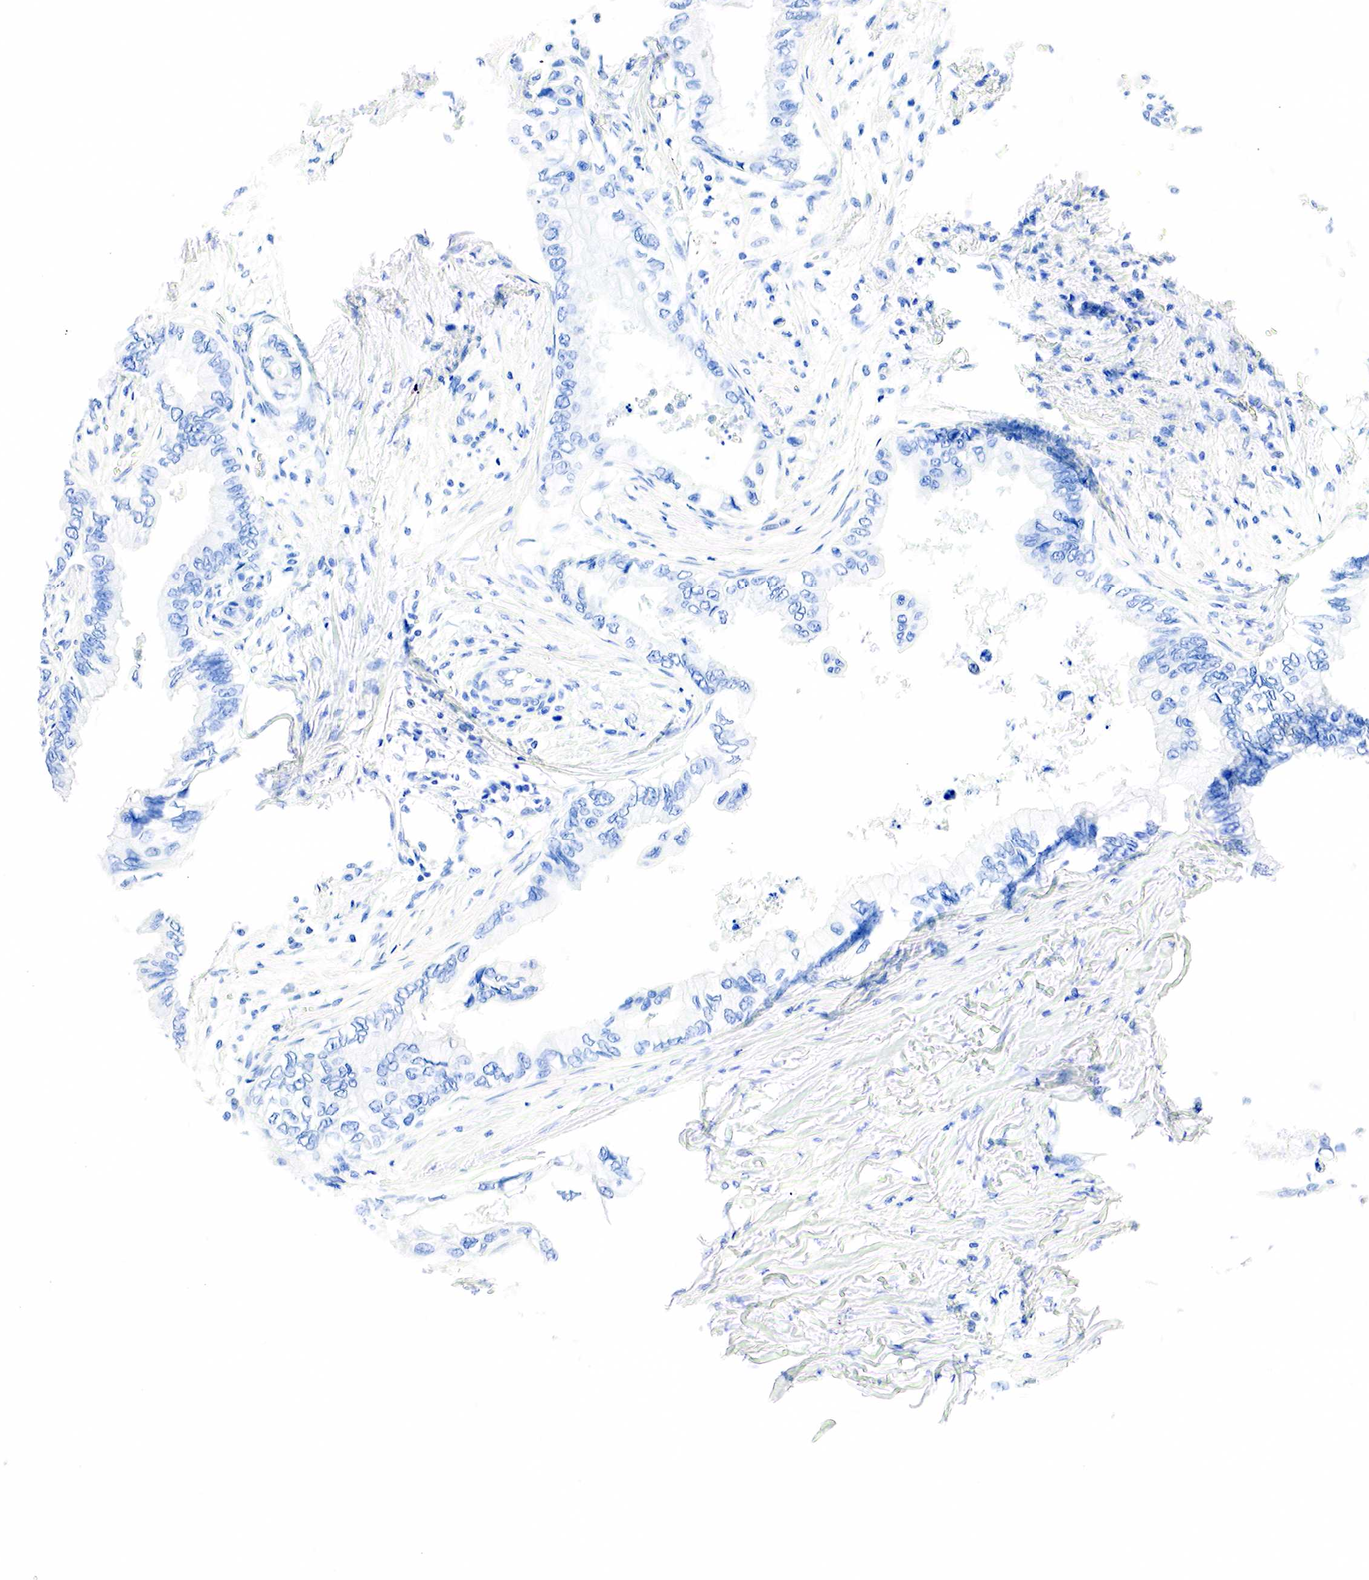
{"staining": {"intensity": "negative", "quantity": "none", "location": "none"}, "tissue": "pancreatic cancer", "cell_type": "Tumor cells", "image_type": "cancer", "snomed": [{"axis": "morphology", "description": "Adenocarcinoma, NOS"}, {"axis": "topography", "description": "Pancreas"}], "caption": "This micrograph is of adenocarcinoma (pancreatic) stained with IHC to label a protein in brown with the nuclei are counter-stained blue. There is no expression in tumor cells. (DAB immunohistochemistry (IHC), high magnification).", "gene": "PTH", "patient": {"sex": "female", "age": 66}}